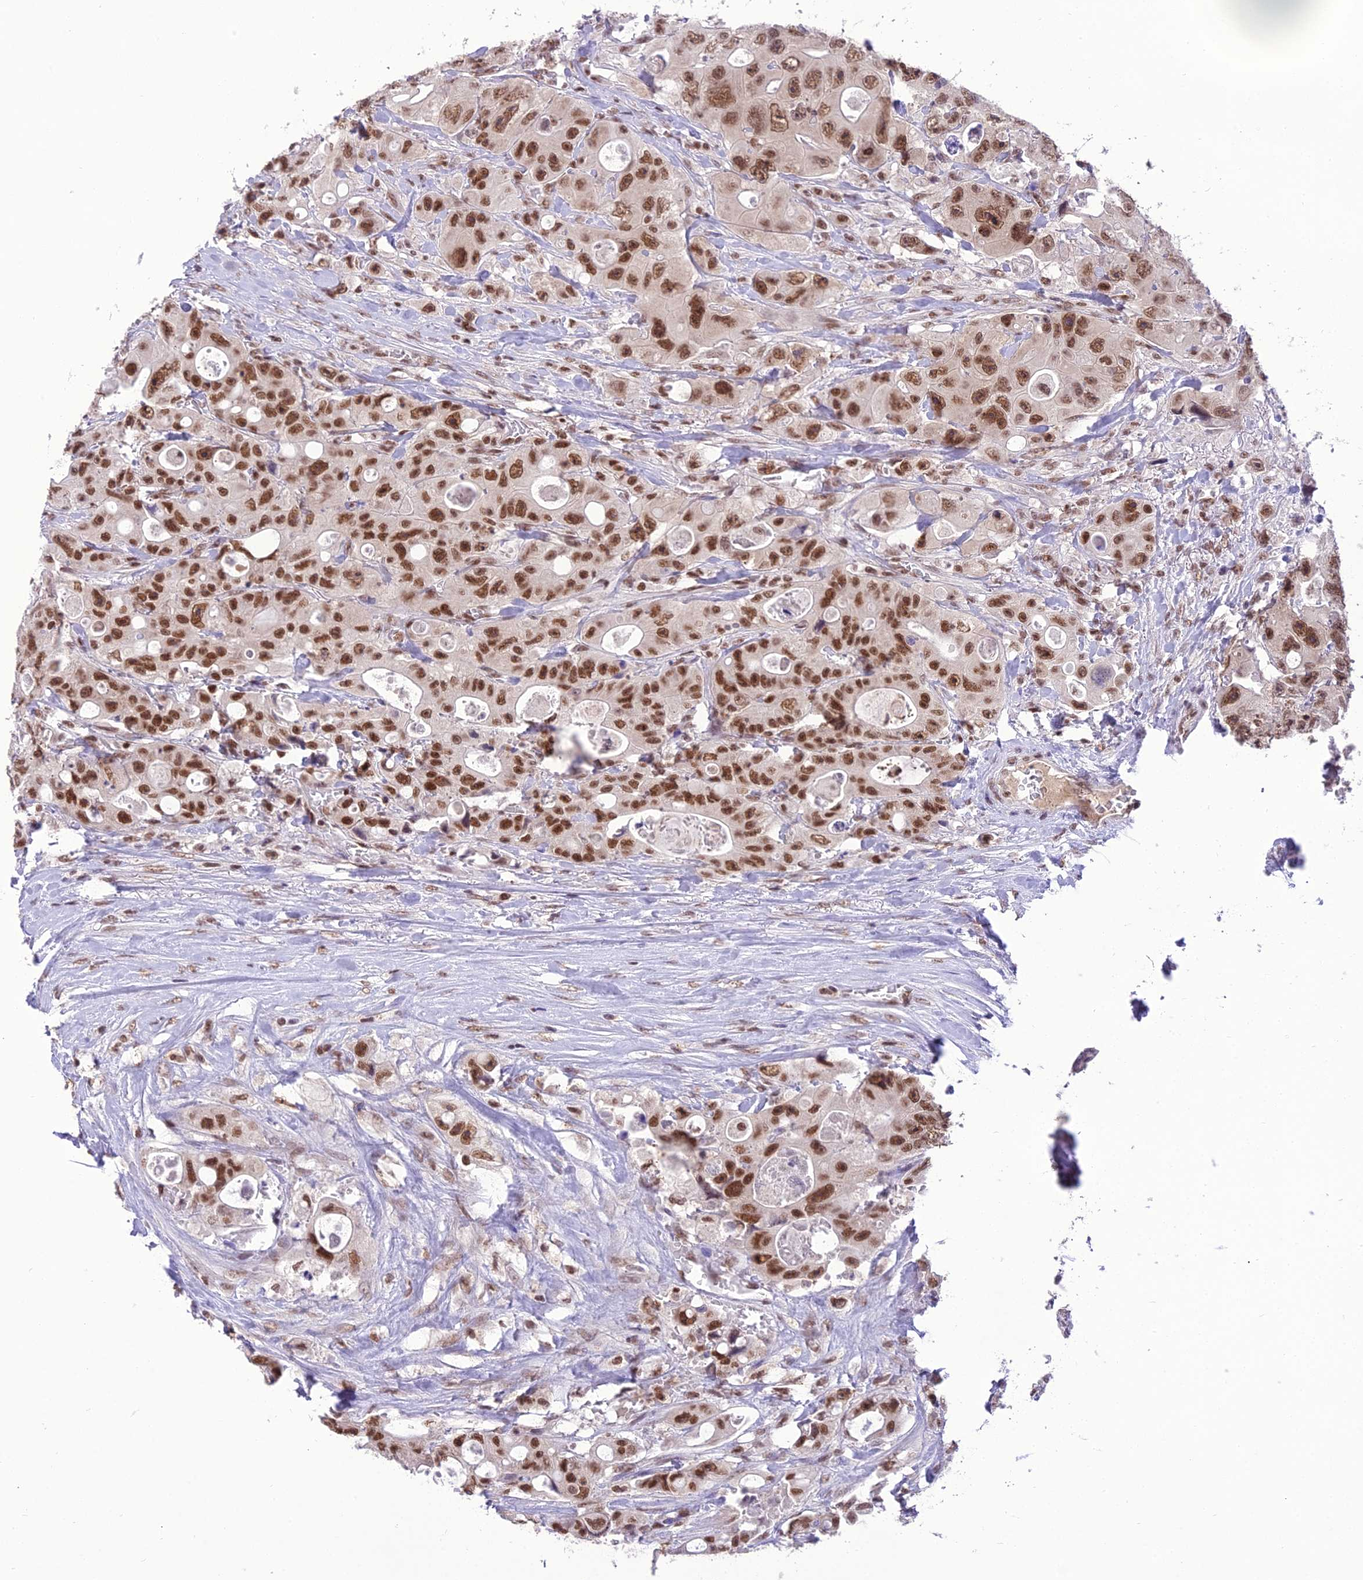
{"staining": {"intensity": "strong", "quantity": ">75%", "location": "nuclear"}, "tissue": "colorectal cancer", "cell_type": "Tumor cells", "image_type": "cancer", "snomed": [{"axis": "morphology", "description": "Adenocarcinoma, NOS"}, {"axis": "topography", "description": "Colon"}], "caption": "High-power microscopy captured an immunohistochemistry histopathology image of colorectal cancer (adenocarcinoma), revealing strong nuclear positivity in about >75% of tumor cells.", "gene": "SH3RF3", "patient": {"sex": "female", "age": 46}}